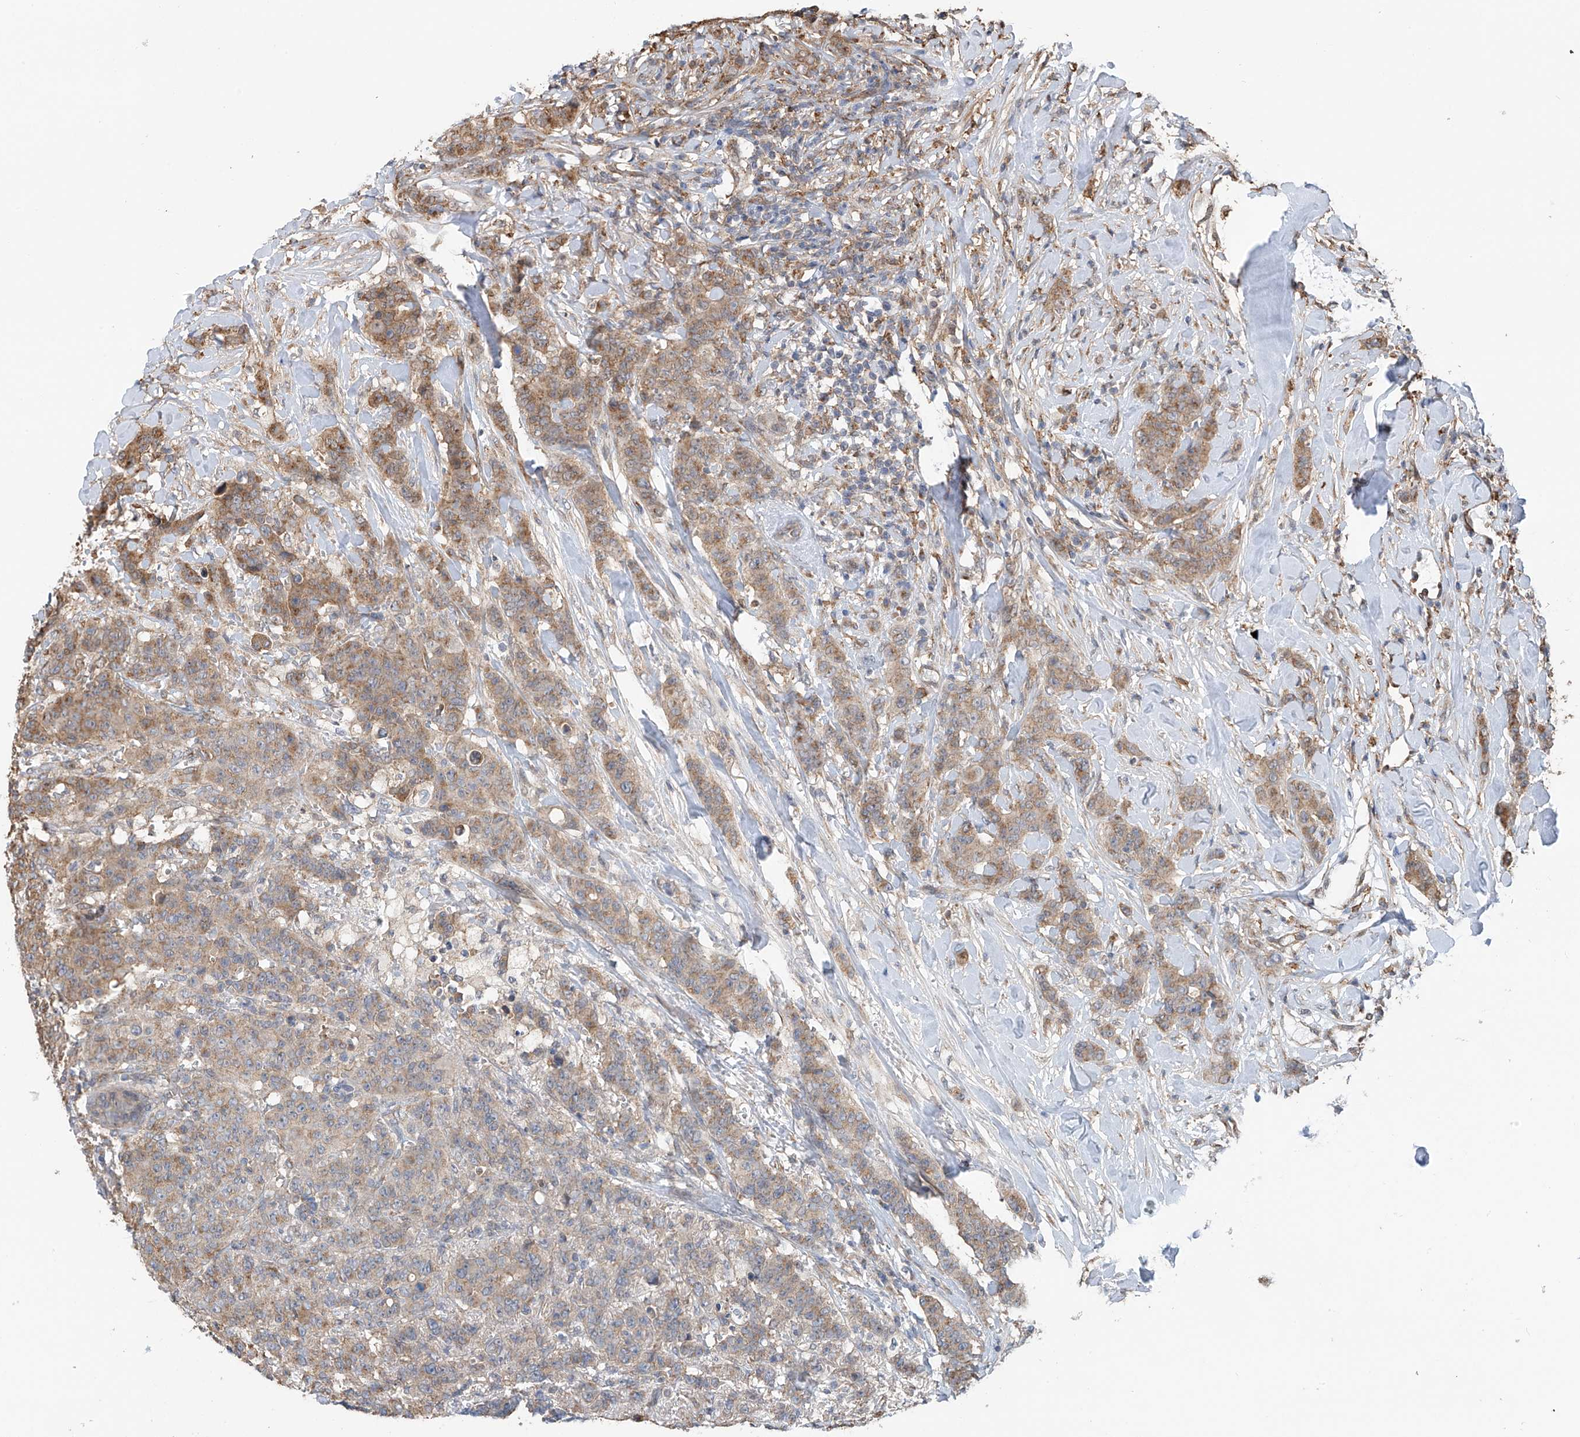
{"staining": {"intensity": "moderate", "quantity": "25%-75%", "location": "cytoplasmic/membranous"}, "tissue": "breast cancer", "cell_type": "Tumor cells", "image_type": "cancer", "snomed": [{"axis": "morphology", "description": "Duct carcinoma"}, {"axis": "topography", "description": "Breast"}], "caption": "Moderate cytoplasmic/membranous expression for a protein is seen in about 25%-75% of tumor cells of breast cancer (intraductal carcinoma) using immunohistochemistry (IHC).", "gene": "ZNF189", "patient": {"sex": "female", "age": 40}}